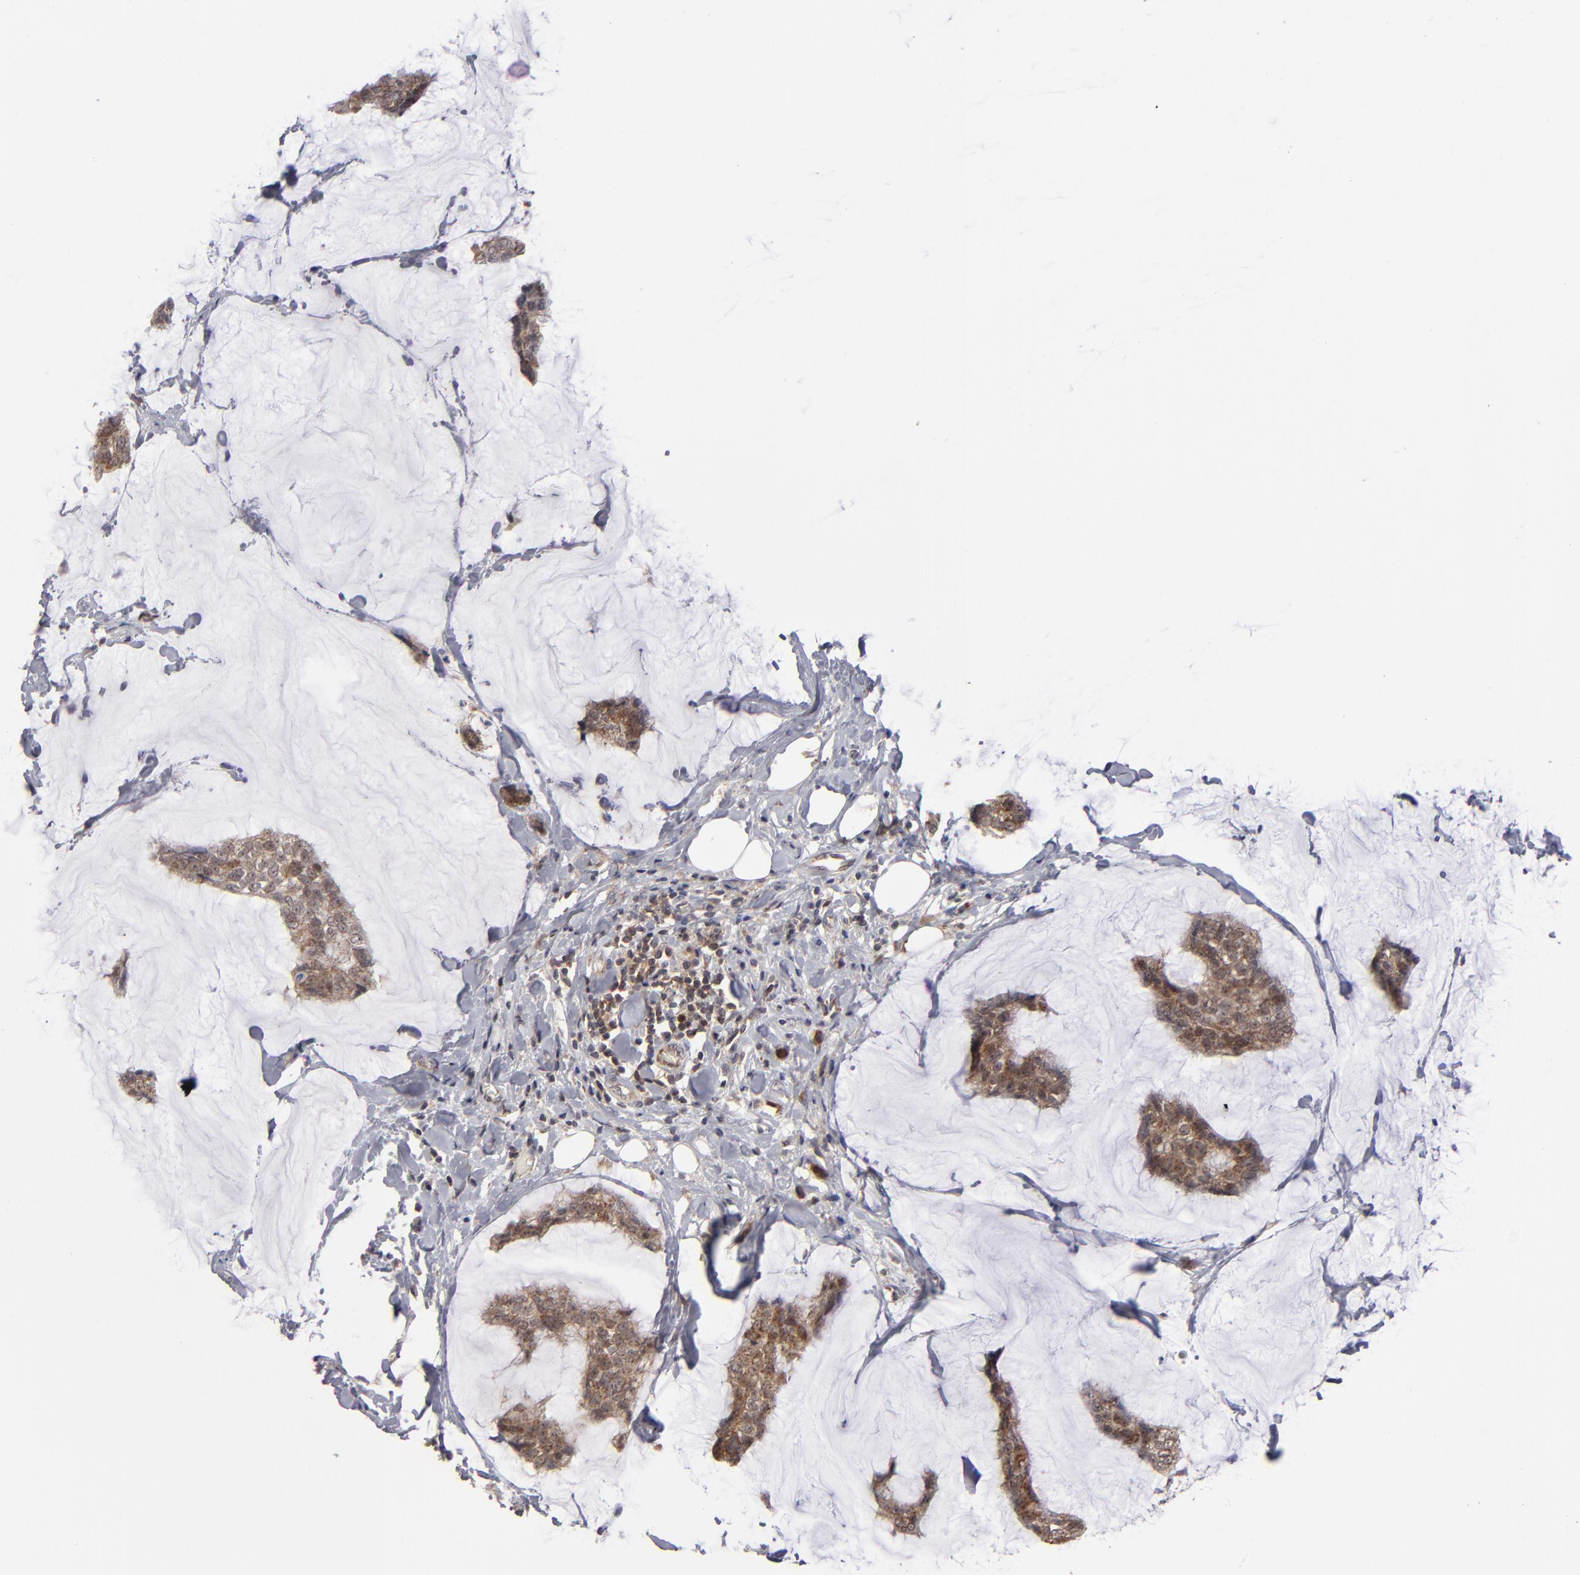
{"staining": {"intensity": "moderate", "quantity": ">75%", "location": "cytoplasmic/membranous"}, "tissue": "breast cancer", "cell_type": "Tumor cells", "image_type": "cancer", "snomed": [{"axis": "morphology", "description": "Duct carcinoma"}, {"axis": "topography", "description": "Breast"}], "caption": "Immunohistochemical staining of human breast intraductal carcinoma exhibits medium levels of moderate cytoplasmic/membranous protein positivity in approximately >75% of tumor cells. (Brightfield microscopy of DAB IHC at high magnification).", "gene": "GLCCI1", "patient": {"sex": "female", "age": 93}}